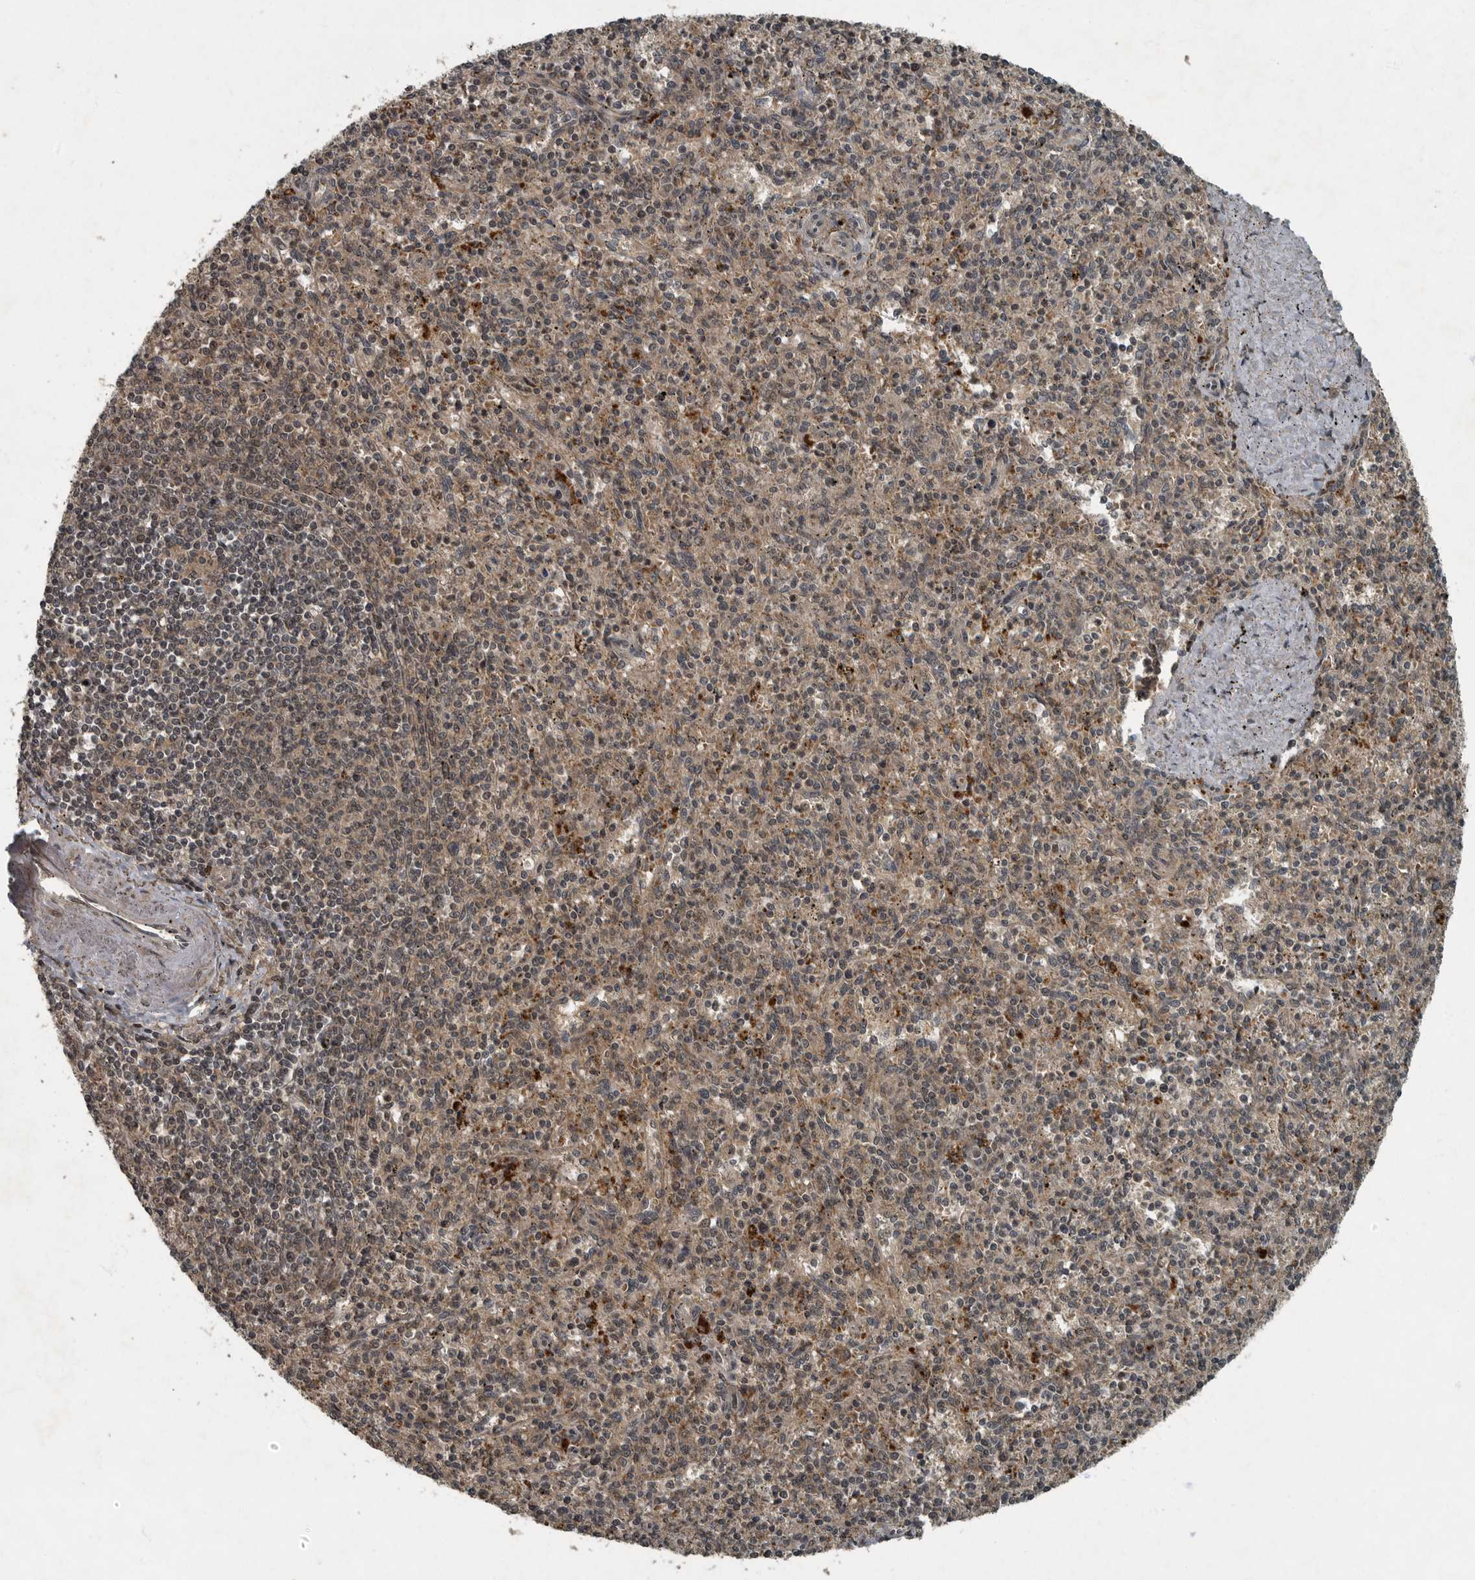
{"staining": {"intensity": "weak", "quantity": "25%-75%", "location": "cytoplasmic/membranous,nuclear"}, "tissue": "spleen", "cell_type": "Cells in red pulp", "image_type": "normal", "snomed": [{"axis": "morphology", "description": "Normal tissue, NOS"}, {"axis": "topography", "description": "Spleen"}], "caption": "Immunohistochemical staining of unremarkable spleen shows low levels of weak cytoplasmic/membranous,nuclear expression in approximately 25%-75% of cells in red pulp.", "gene": "FOXO1", "patient": {"sex": "male", "age": 72}}